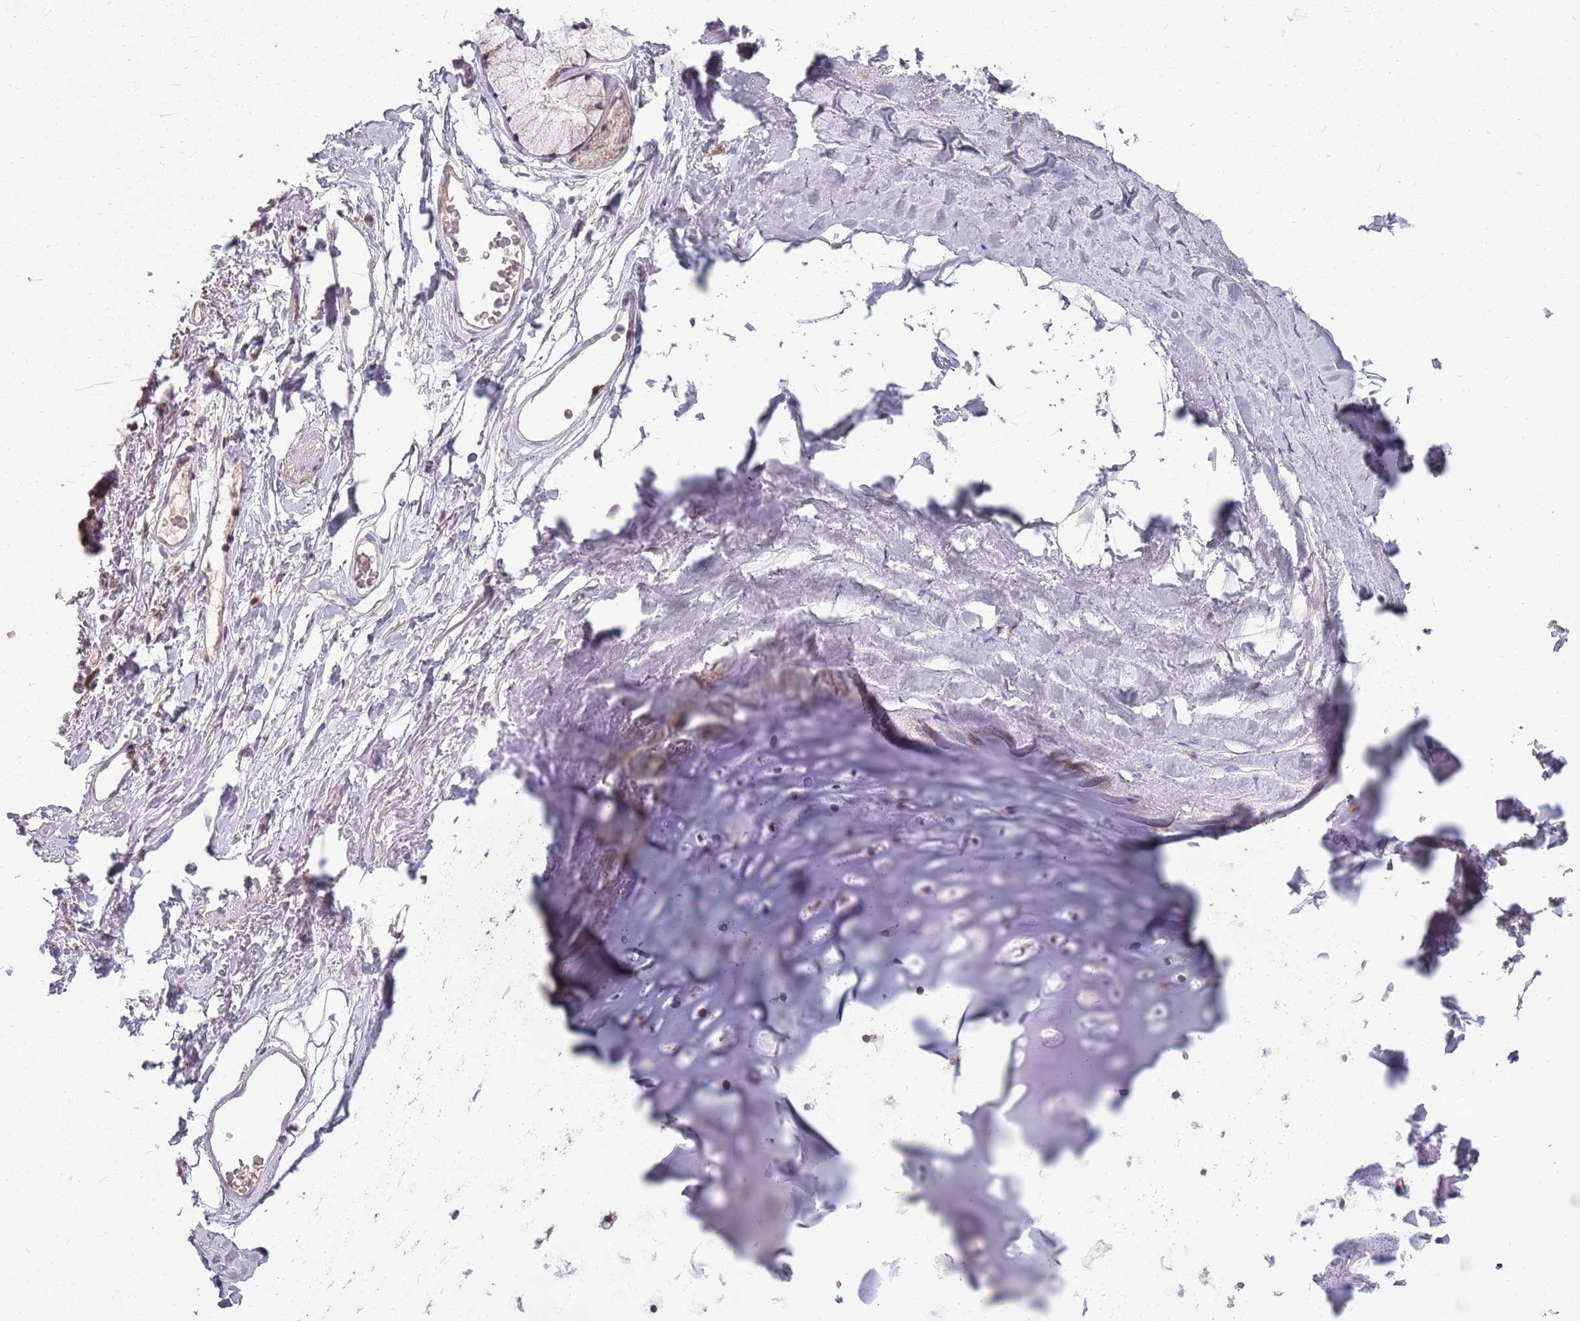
{"staining": {"intensity": "negative", "quantity": "none", "location": "none"}, "tissue": "adipose tissue", "cell_type": "Adipocytes", "image_type": "normal", "snomed": [{"axis": "morphology", "description": "Normal tissue, NOS"}, {"axis": "topography", "description": "Lymph node"}, {"axis": "topography", "description": "Bronchus"}], "caption": "Immunohistochemical staining of normal human adipose tissue shows no significant positivity in adipocytes. (Brightfield microscopy of DAB immunohistochemistry (IHC) at high magnification).", "gene": "PPP1R27", "patient": {"sex": "male", "age": 63}}